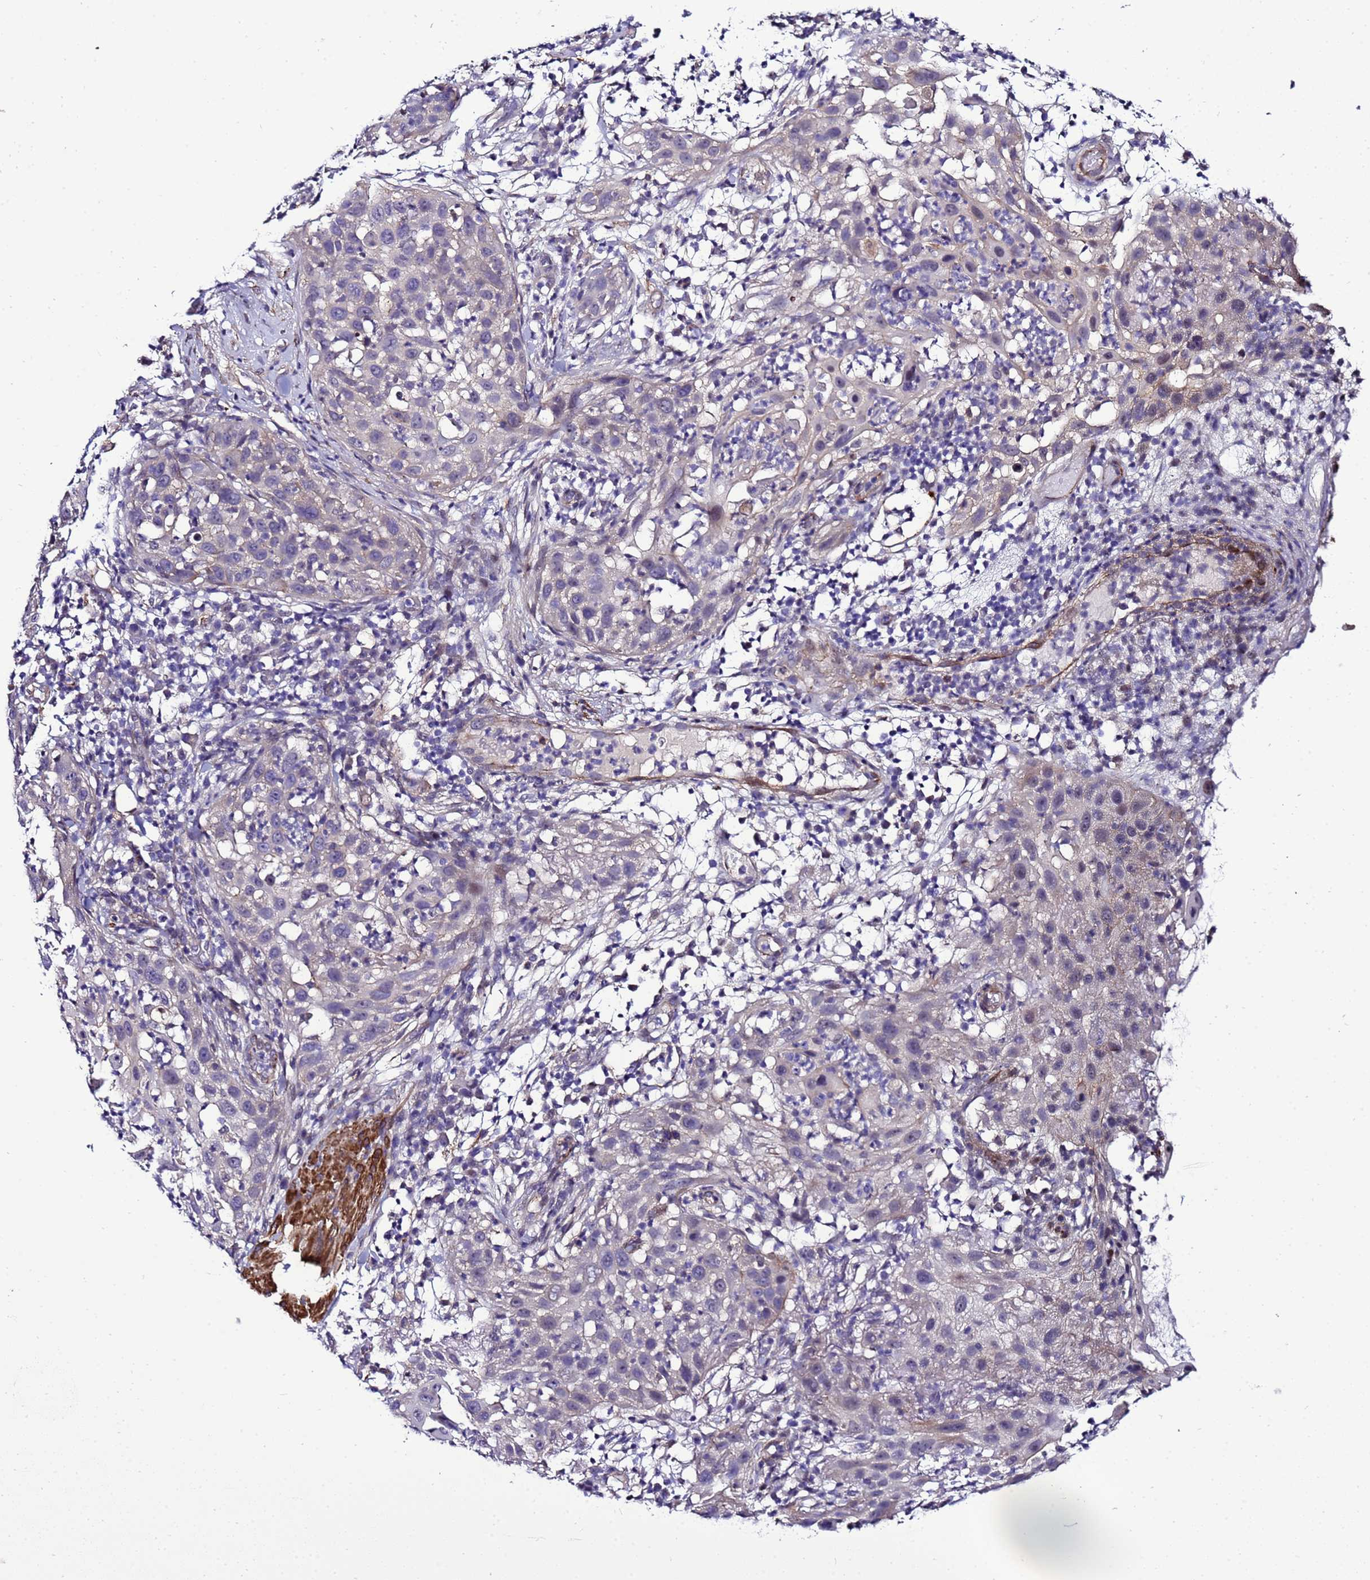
{"staining": {"intensity": "negative", "quantity": "none", "location": "none"}, "tissue": "skin cancer", "cell_type": "Tumor cells", "image_type": "cancer", "snomed": [{"axis": "morphology", "description": "Squamous cell carcinoma, NOS"}, {"axis": "topography", "description": "Skin"}], "caption": "IHC micrograph of human skin cancer stained for a protein (brown), which displays no staining in tumor cells.", "gene": "GZF1", "patient": {"sex": "female", "age": 44}}